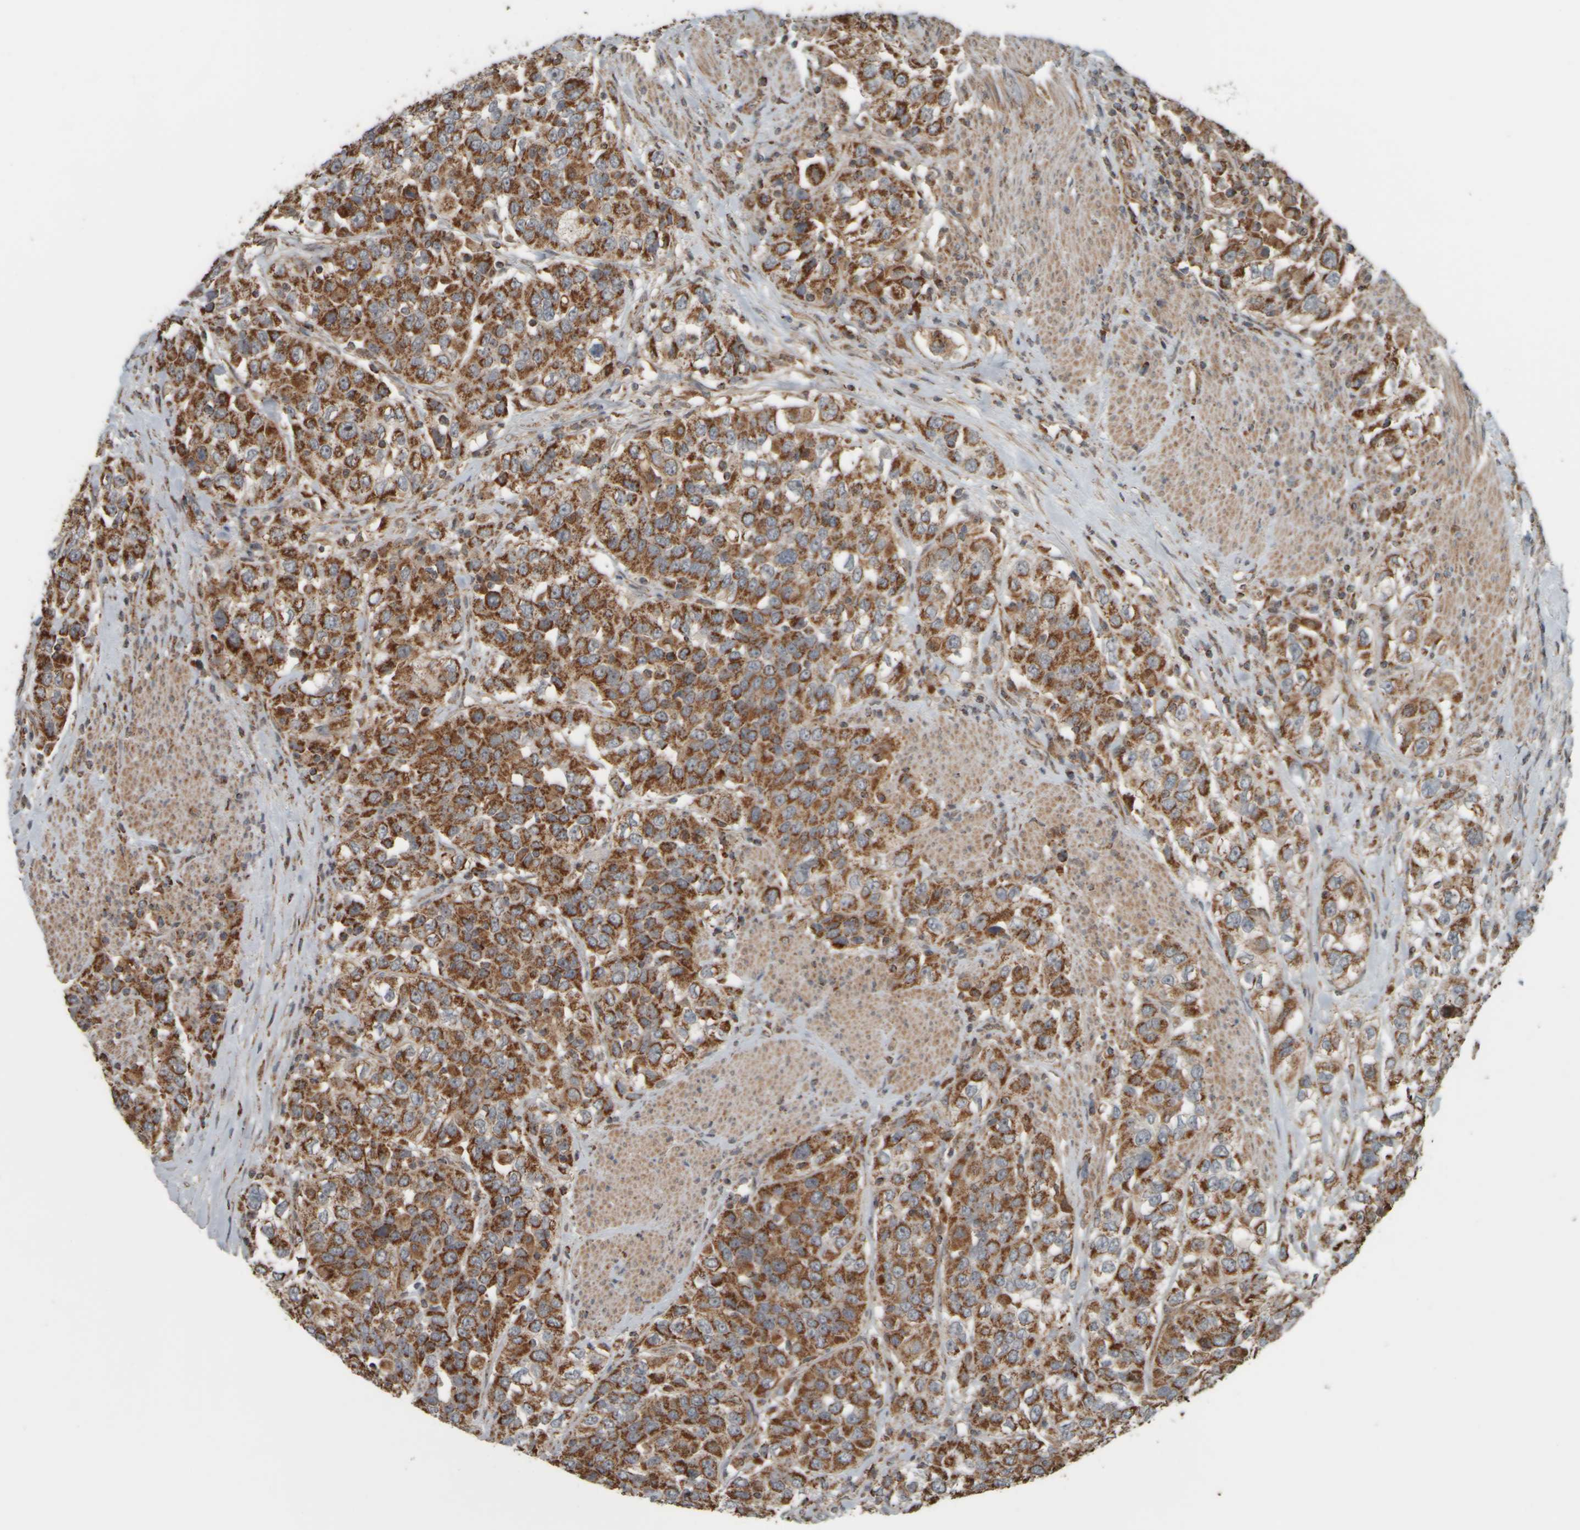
{"staining": {"intensity": "strong", "quantity": ">75%", "location": "cytoplasmic/membranous"}, "tissue": "urothelial cancer", "cell_type": "Tumor cells", "image_type": "cancer", "snomed": [{"axis": "morphology", "description": "Urothelial carcinoma, High grade"}, {"axis": "topography", "description": "Urinary bladder"}], "caption": "Protein positivity by immunohistochemistry displays strong cytoplasmic/membranous staining in approximately >75% of tumor cells in urothelial cancer. (brown staining indicates protein expression, while blue staining denotes nuclei).", "gene": "APBB2", "patient": {"sex": "female", "age": 80}}